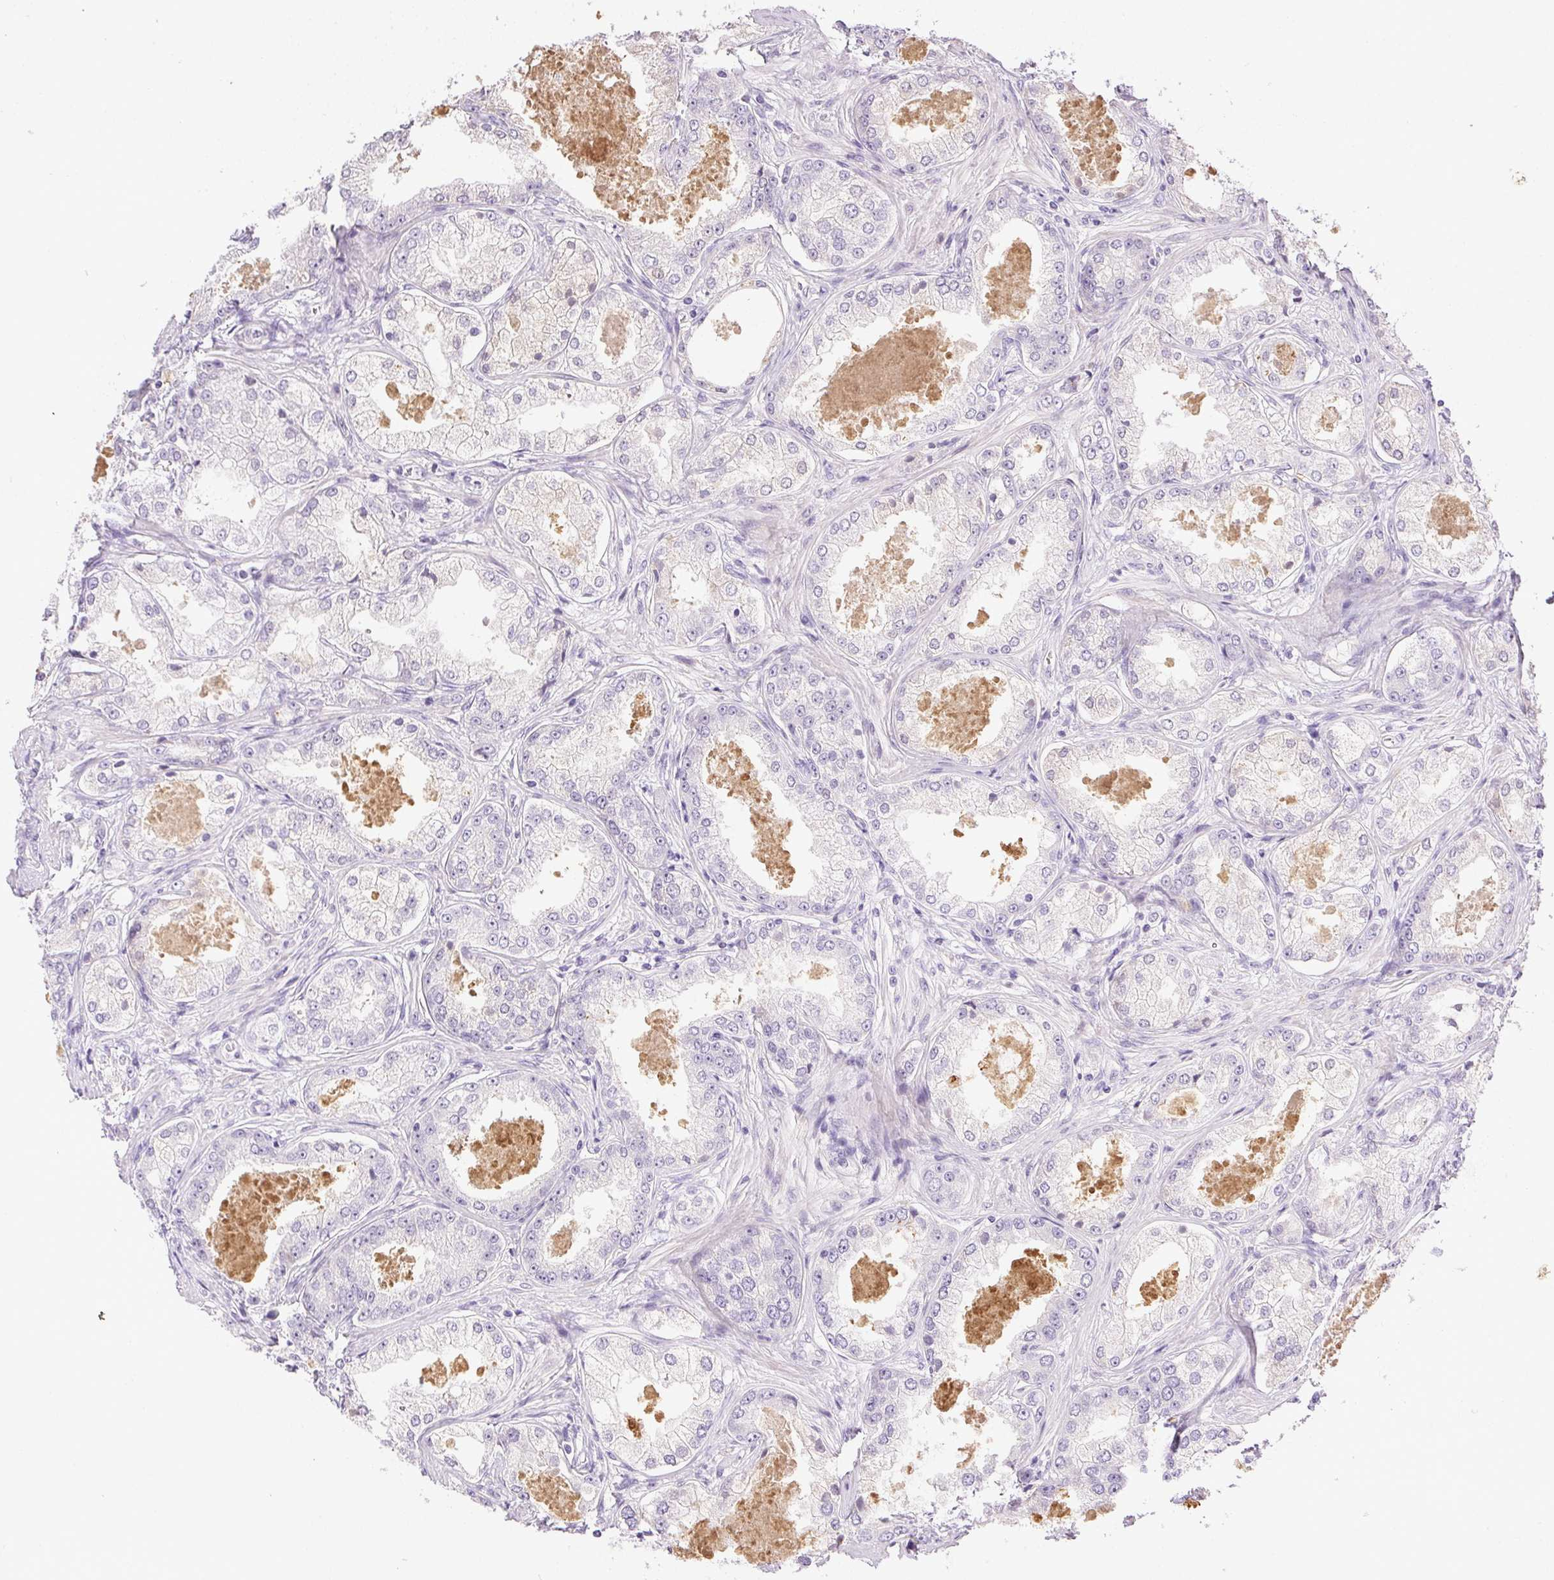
{"staining": {"intensity": "negative", "quantity": "none", "location": "none"}, "tissue": "prostate cancer", "cell_type": "Tumor cells", "image_type": "cancer", "snomed": [{"axis": "morphology", "description": "Adenocarcinoma, Low grade"}, {"axis": "topography", "description": "Prostate"}], "caption": "The micrograph demonstrates no significant positivity in tumor cells of prostate cancer.", "gene": "BPIFB2", "patient": {"sex": "male", "age": 68}}